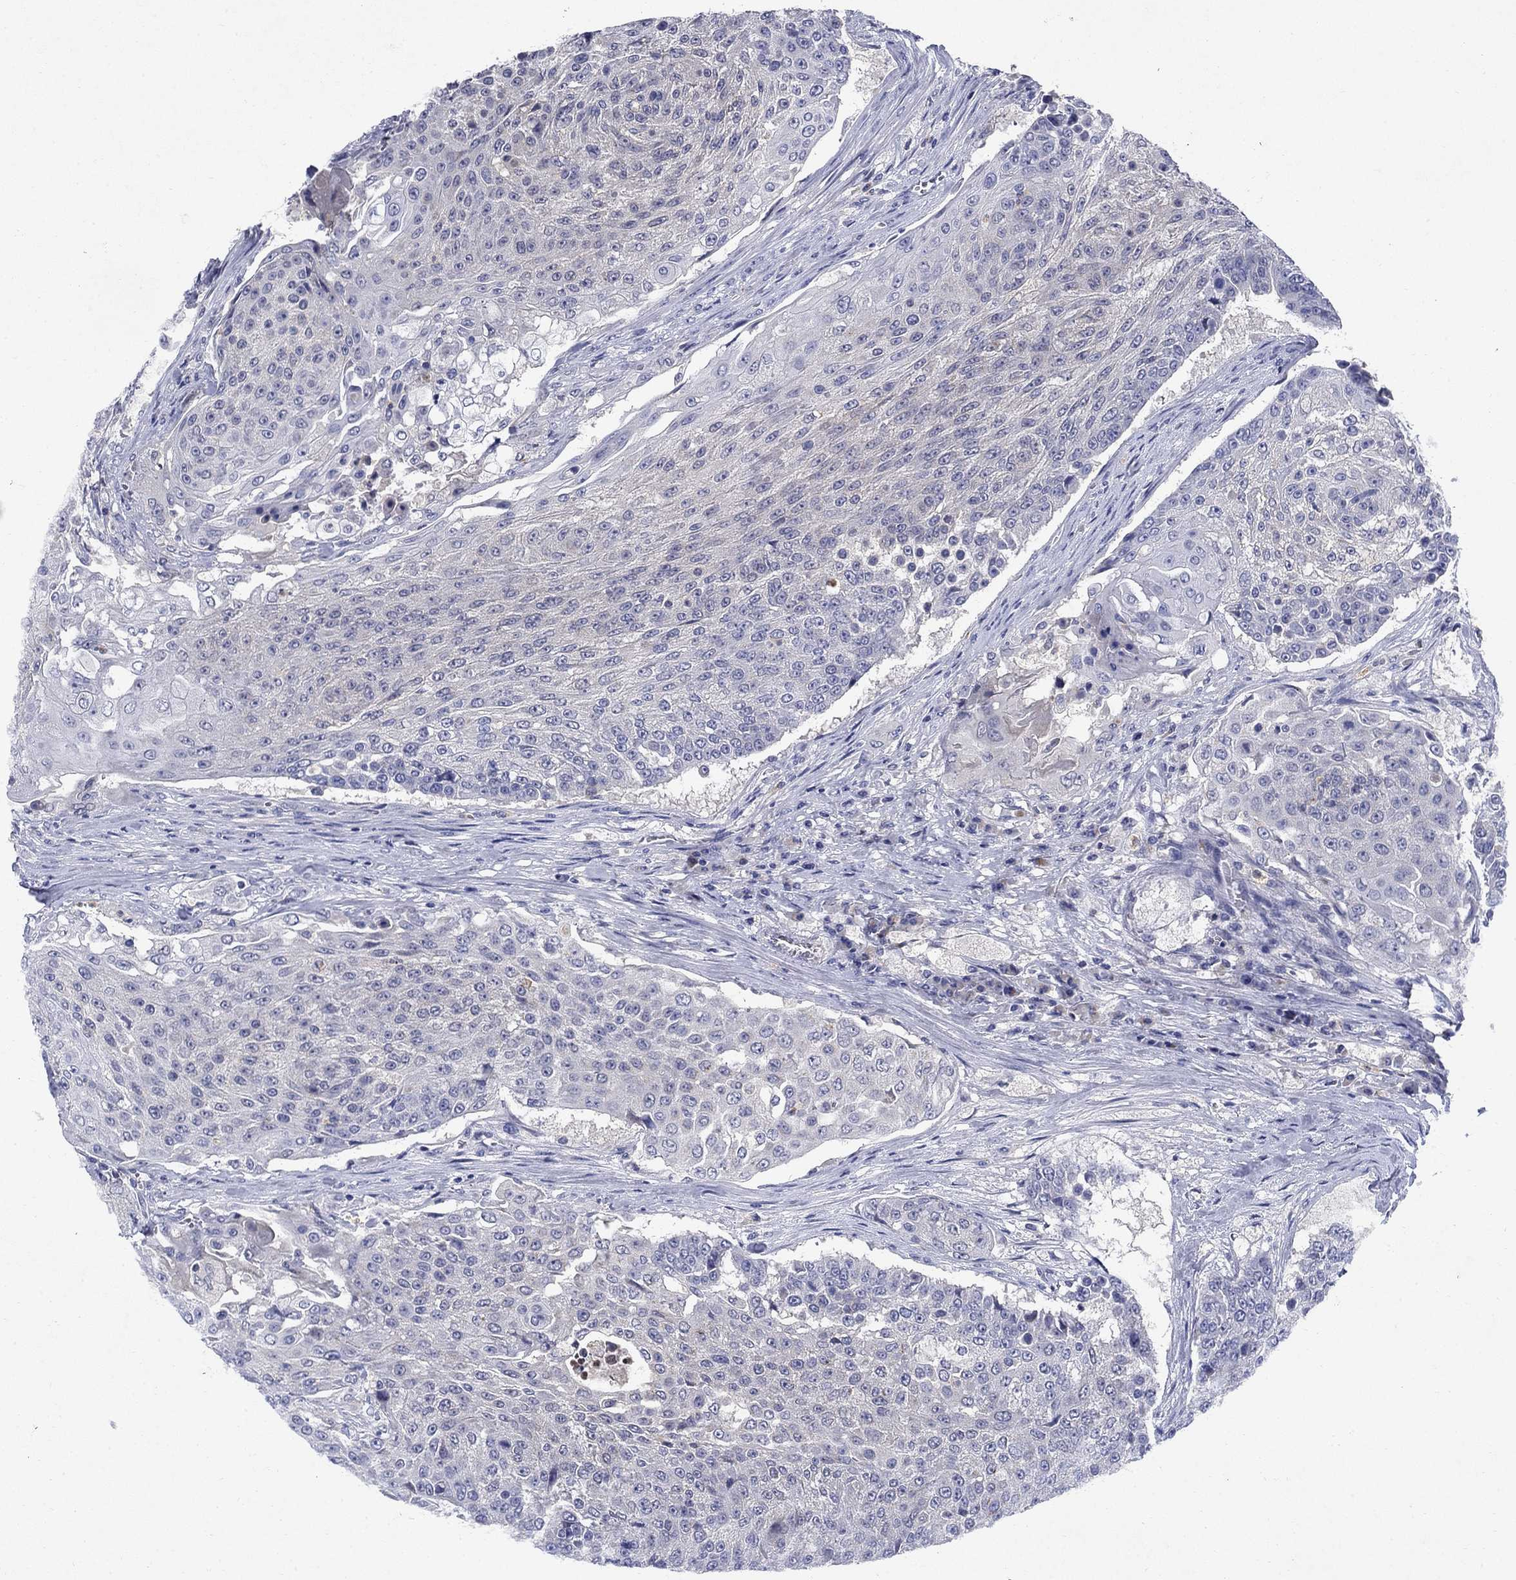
{"staining": {"intensity": "negative", "quantity": "none", "location": "none"}, "tissue": "urothelial cancer", "cell_type": "Tumor cells", "image_type": "cancer", "snomed": [{"axis": "morphology", "description": "Urothelial carcinoma, High grade"}, {"axis": "topography", "description": "Urinary bladder"}], "caption": "IHC image of neoplastic tissue: urothelial cancer stained with DAB (3,3'-diaminobenzidine) shows no significant protein expression in tumor cells.", "gene": "STAB2", "patient": {"sex": "female", "age": 63}}